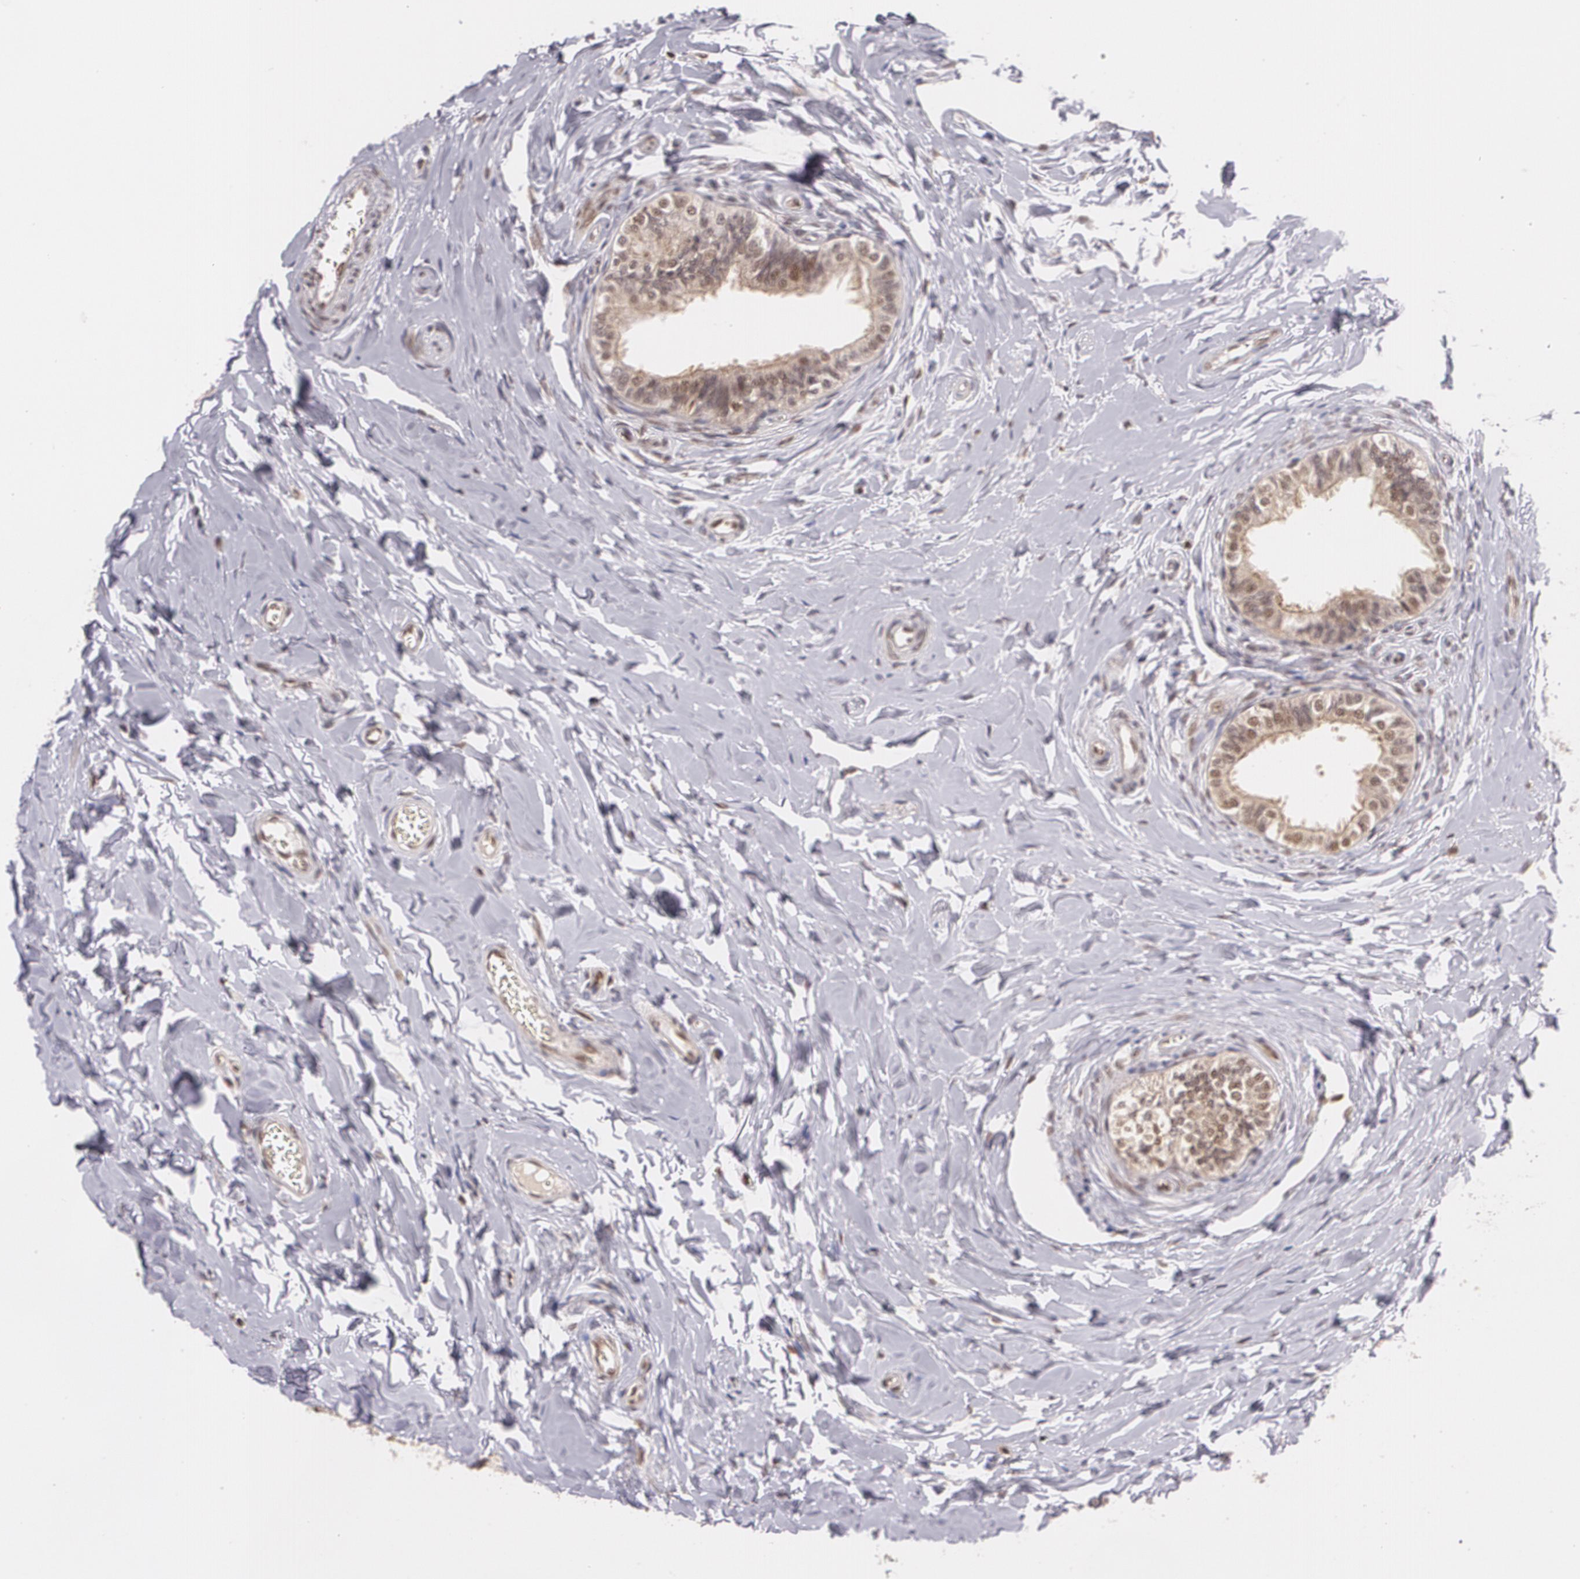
{"staining": {"intensity": "moderate", "quantity": "25%-75%", "location": "cytoplasmic/membranous,nuclear"}, "tissue": "epididymis", "cell_type": "Glandular cells", "image_type": "normal", "snomed": [{"axis": "morphology", "description": "Normal tissue, NOS"}, {"axis": "topography", "description": "Soft tissue"}, {"axis": "topography", "description": "Epididymis"}], "caption": "Immunohistochemistry (IHC) histopathology image of unremarkable epididymis stained for a protein (brown), which reveals medium levels of moderate cytoplasmic/membranous,nuclear expression in about 25%-75% of glandular cells.", "gene": "CUL2", "patient": {"sex": "male", "age": 26}}